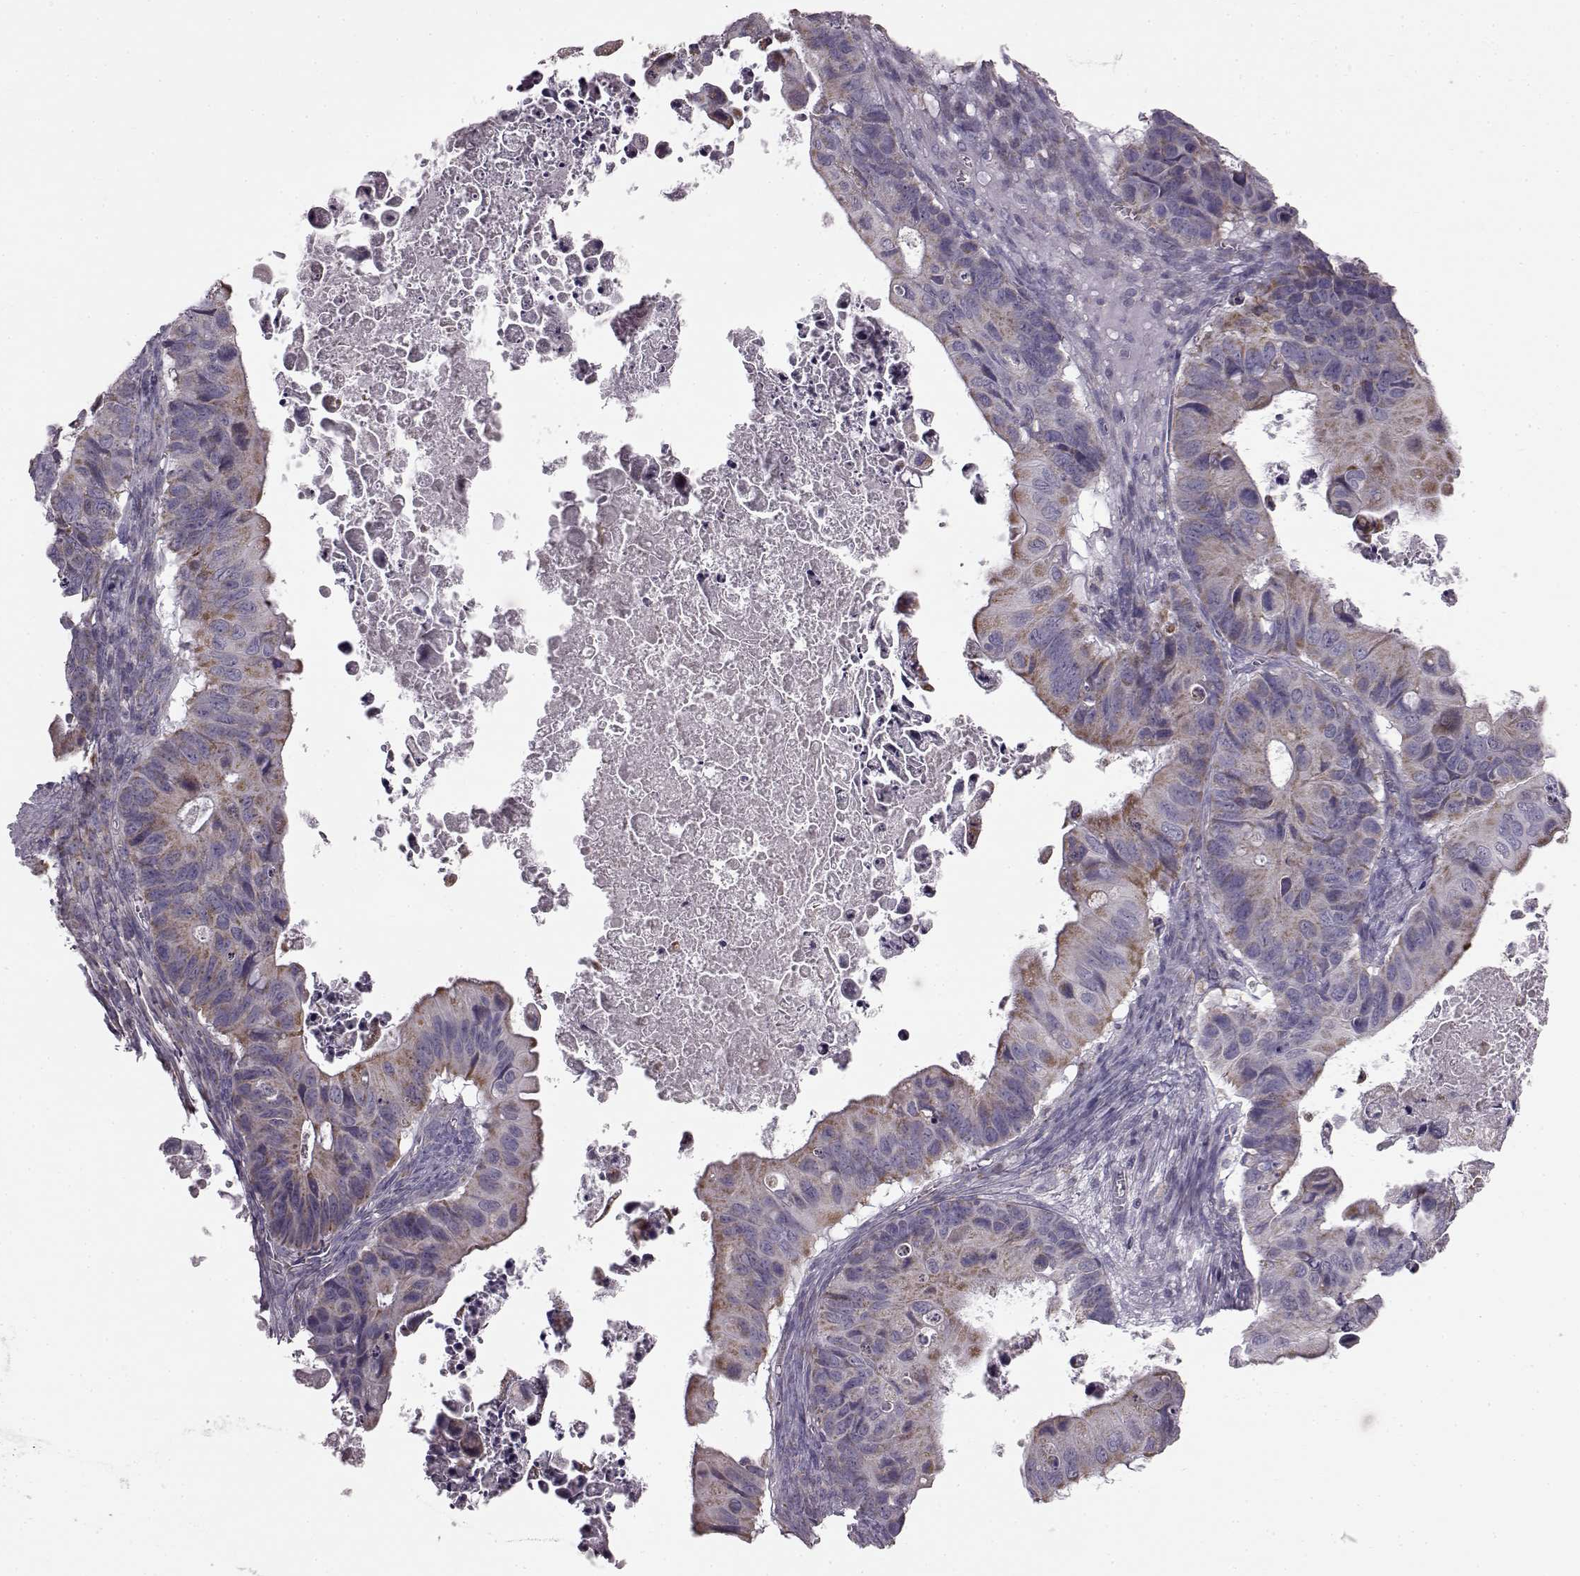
{"staining": {"intensity": "moderate", "quantity": "<25%", "location": "cytoplasmic/membranous"}, "tissue": "ovarian cancer", "cell_type": "Tumor cells", "image_type": "cancer", "snomed": [{"axis": "morphology", "description": "Cystadenocarcinoma, mucinous, NOS"}, {"axis": "topography", "description": "Ovary"}], "caption": "This photomicrograph displays ovarian cancer stained with immunohistochemistry (IHC) to label a protein in brown. The cytoplasmic/membranous of tumor cells show moderate positivity for the protein. Nuclei are counter-stained blue.", "gene": "FAM8A1", "patient": {"sex": "female", "age": 64}}